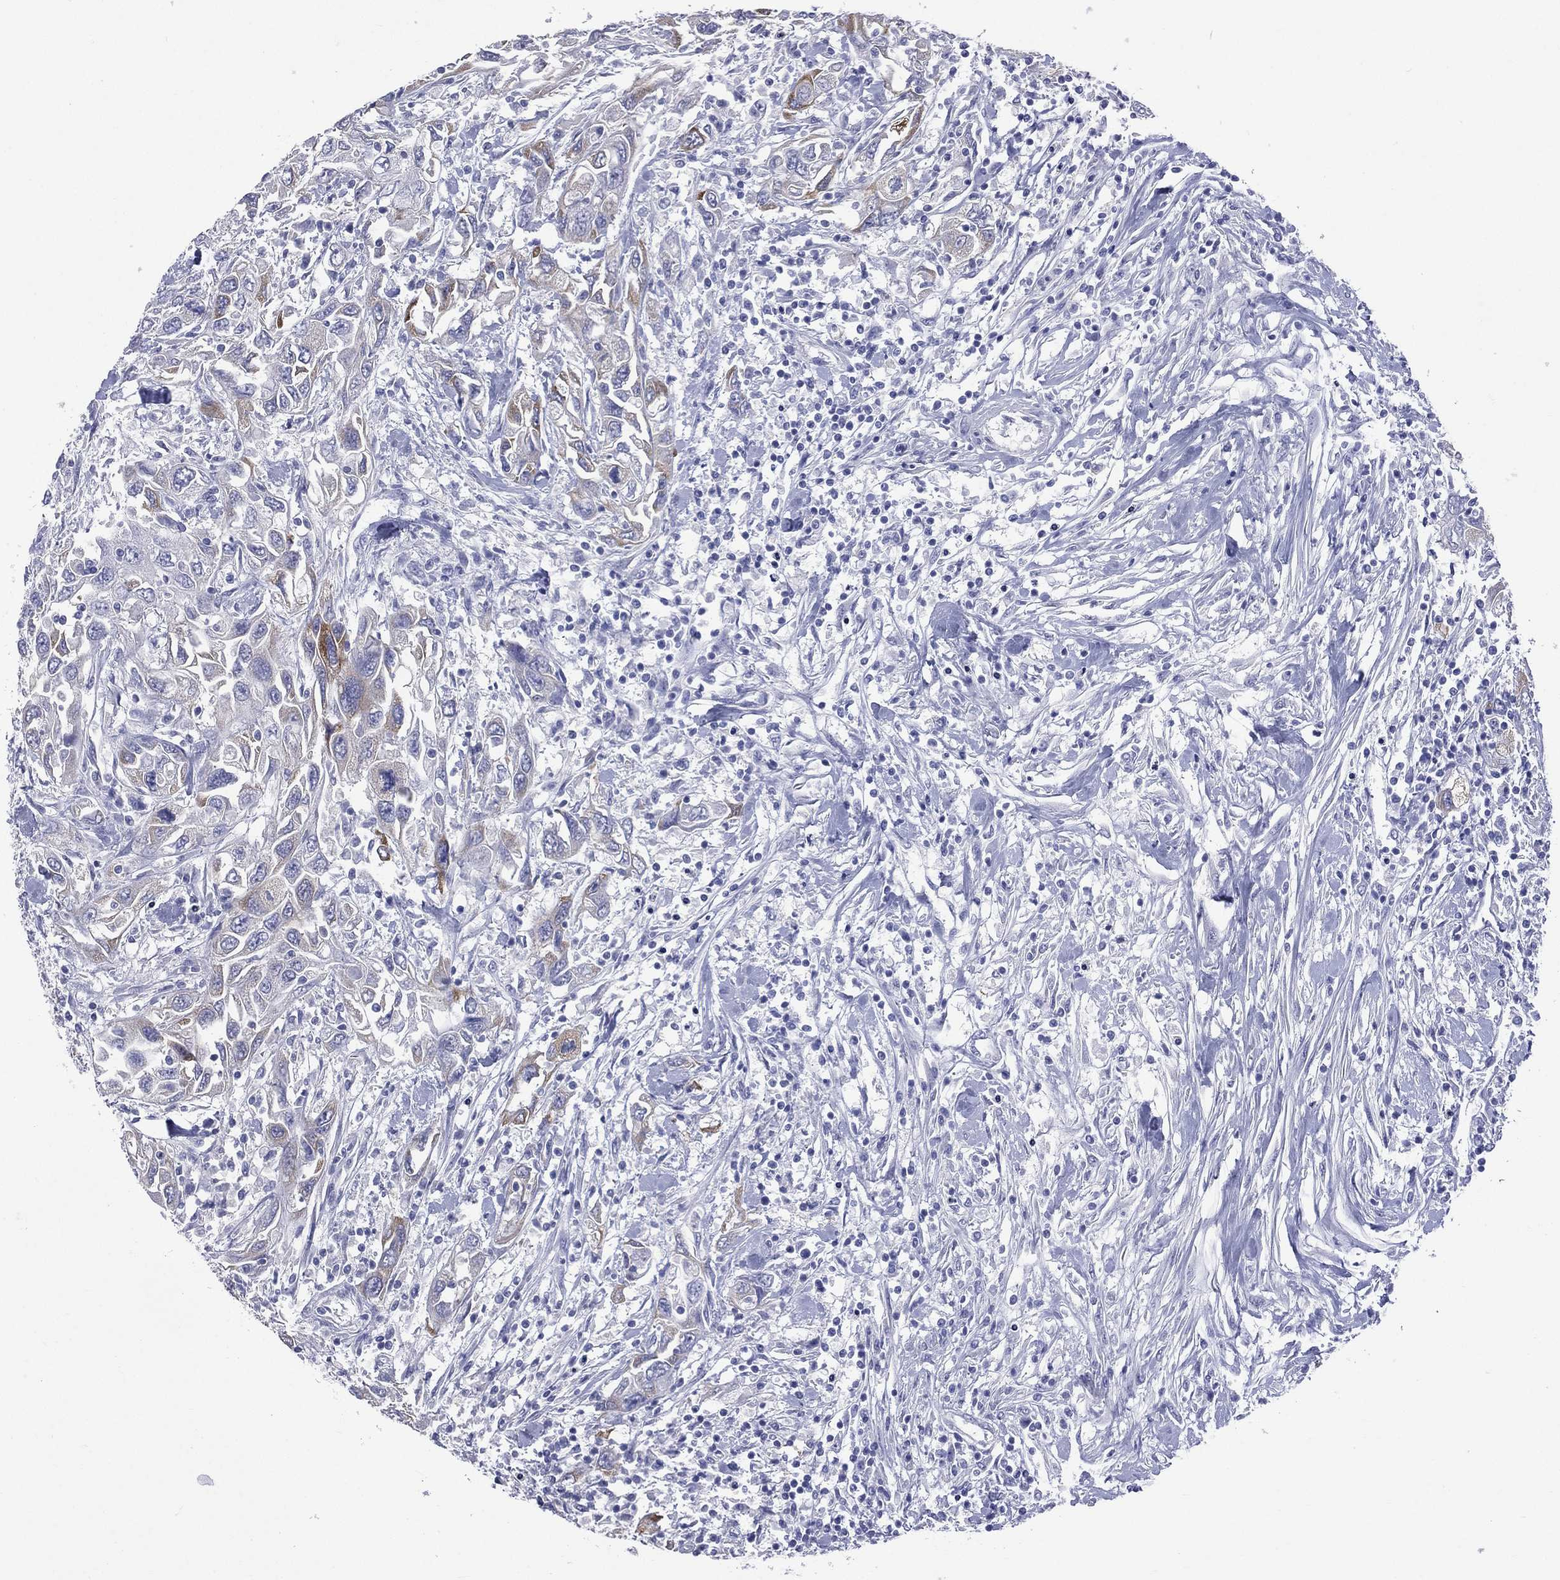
{"staining": {"intensity": "moderate", "quantity": "<25%", "location": "cytoplasmic/membranous"}, "tissue": "urothelial cancer", "cell_type": "Tumor cells", "image_type": "cancer", "snomed": [{"axis": "morphology", "description": "Urothelial carcinoma, High grade"}, {"axis": "topography", "description": "Urinary bladder"}], "caption": "An image of human high-grade urothelial carcinoma stained for a protein demonstrates moderate cytoplasmic/membranous brown staining in tumor cells.", "gene": "CES2", "patient": {"sex": "male", "age": 76}}